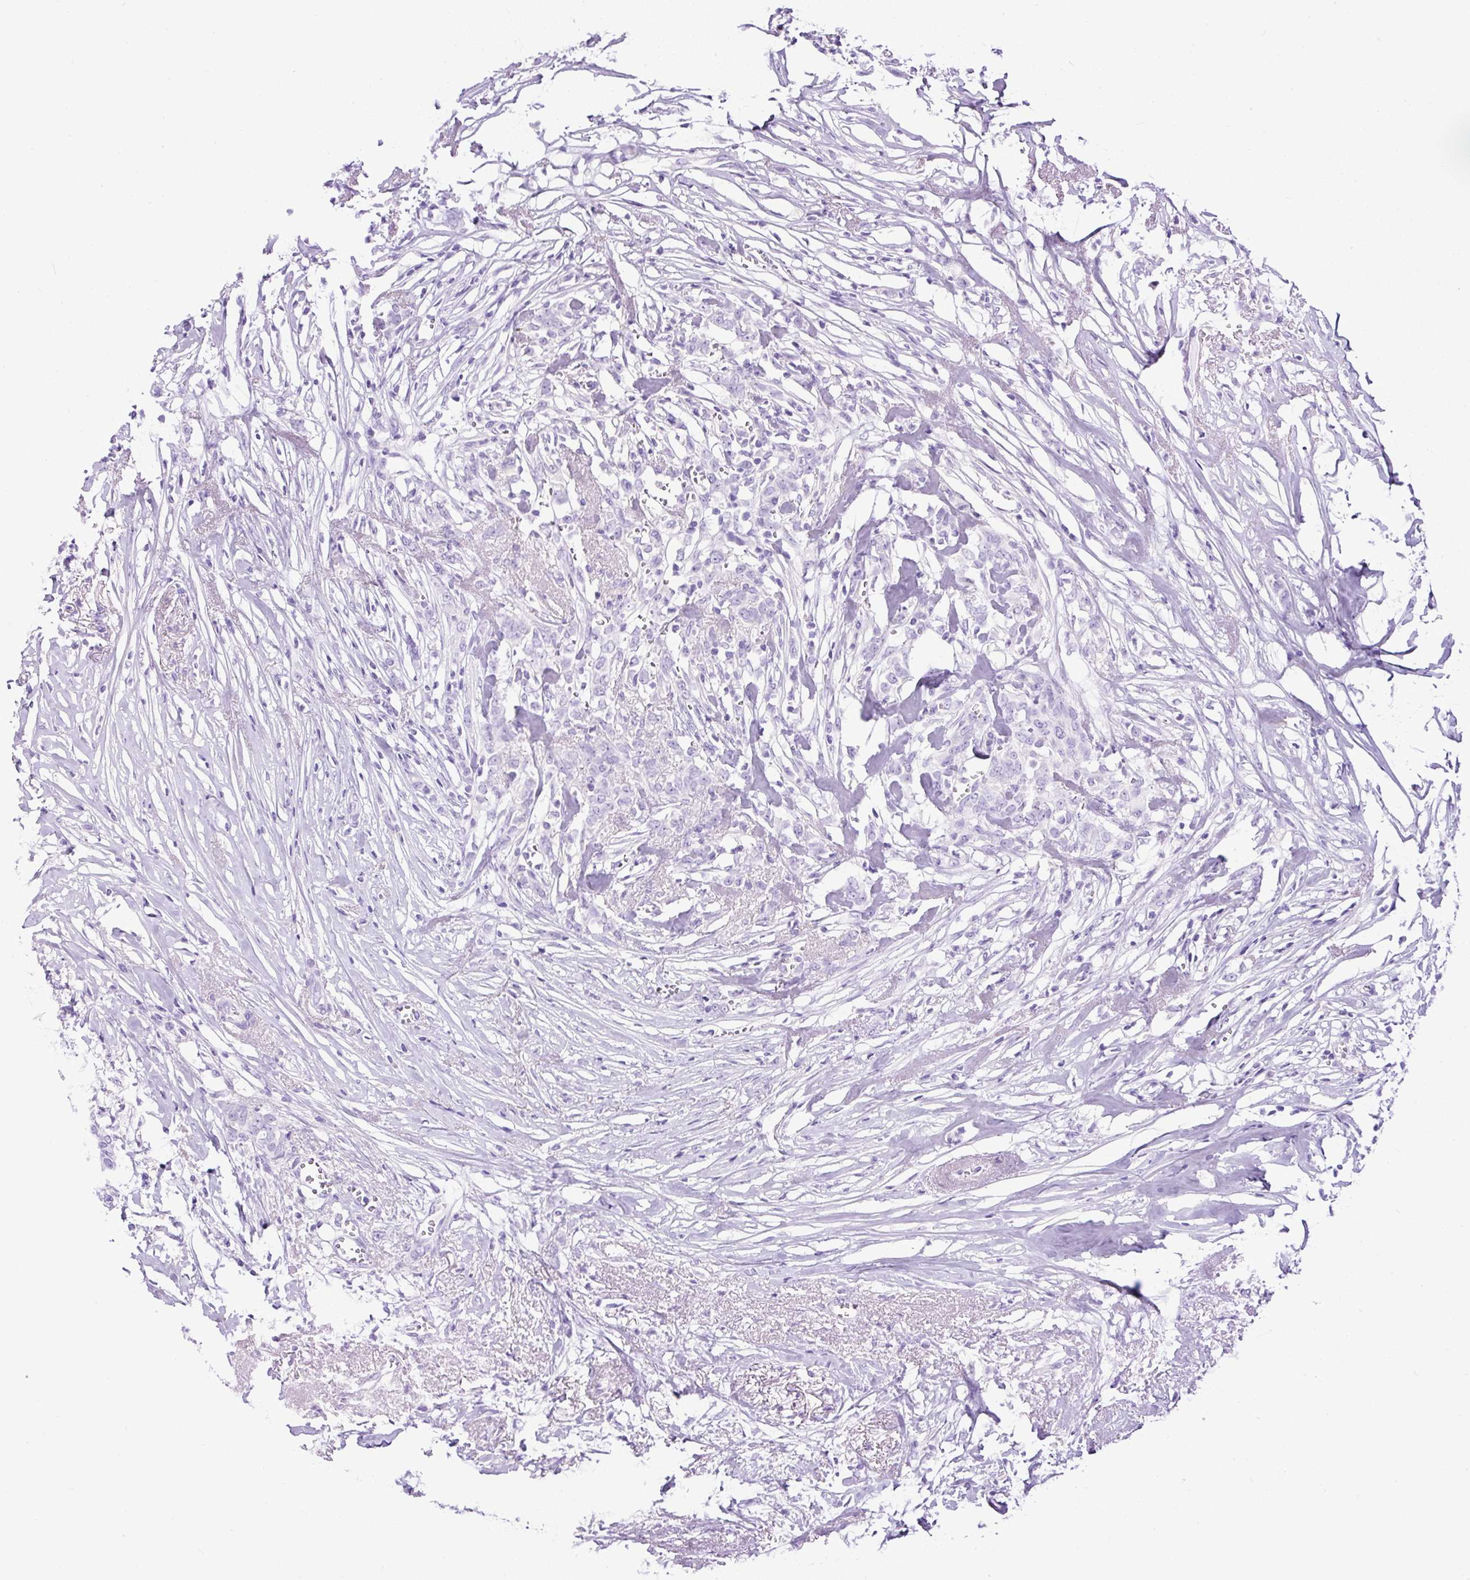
{"staining": {"intensity": "negative", "quantity": "none", "location": "none"}, "tissue": "breast cancer", "cell_type": "Tumor cells", "image_type": "cancer", "snomed": [{"axis": "morphology", "description": "Lobular carcinoma"}, {"axis": "topography", "description": "Breast"}], "caption": "DAB immunohistochemical staining of lobular carcinoma (breast) displays no significant positivity in tumor cells. (Brightfield microscopy of DAB (3,3'-diaminobenzidine) immunohistochemistry at high magnification).", "gene": "UPP1", "patient": {"sex": "female", "age": 91}}